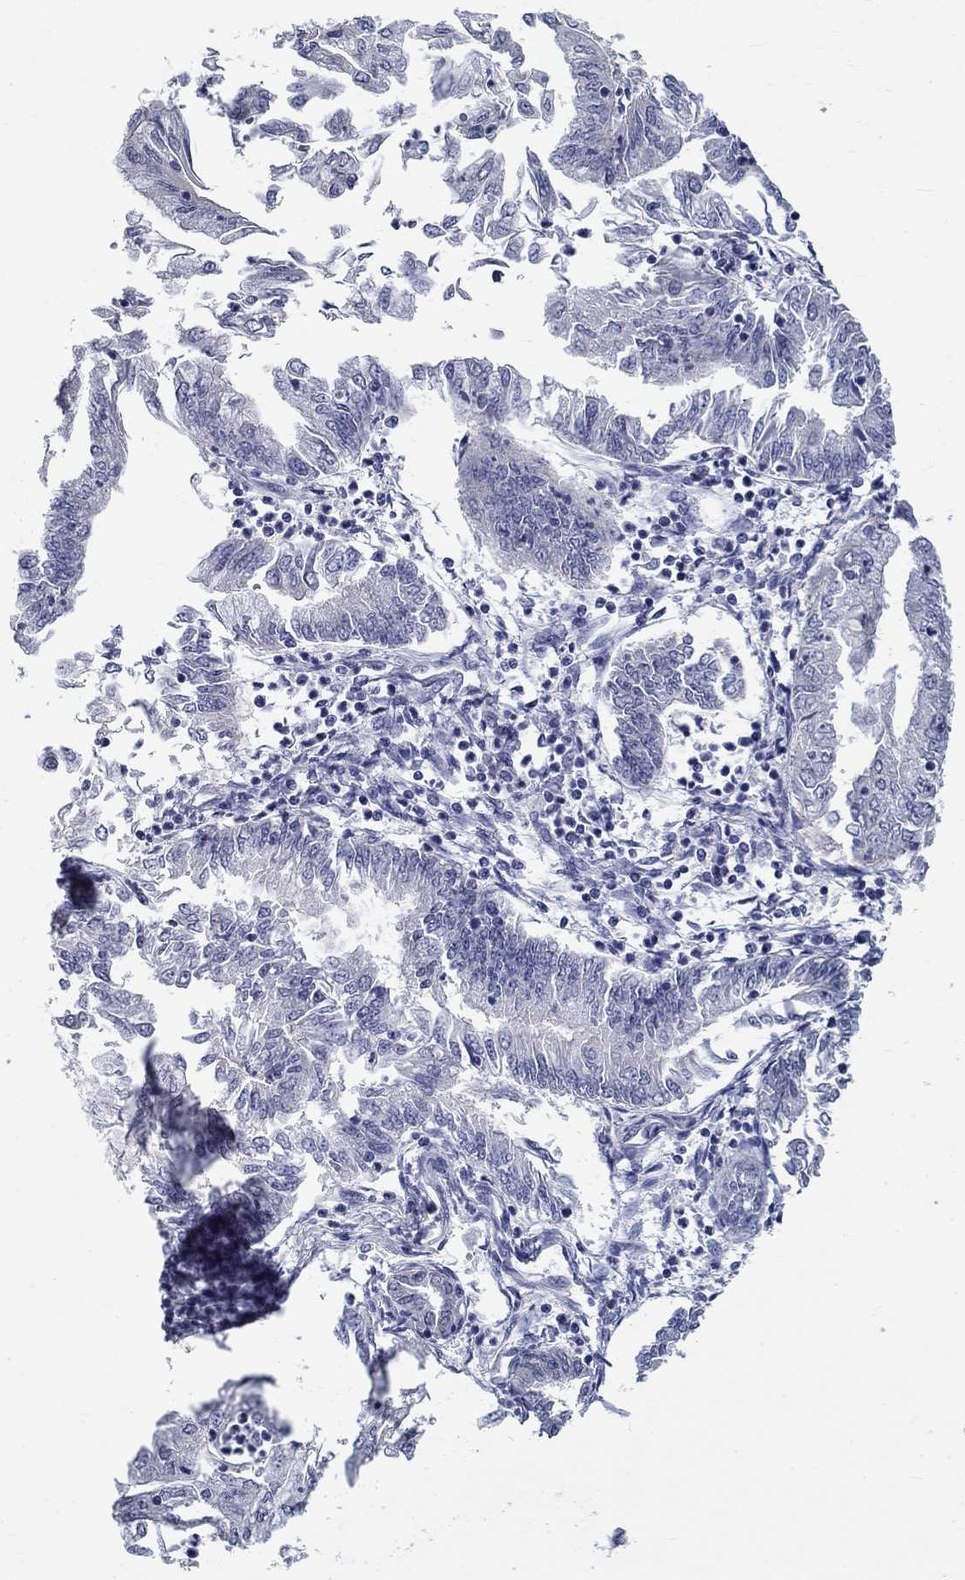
{"staining": {"intensity": "negative", "quantity": "none", "location": "none"}, "tissue": "endometrial cancer", "cell_type": "Tumor cells", "image_type": "cancer", "snomed": [{"axis": "morphology", "description": "Adenocarcinoma, NOS"}, {"axis": "topography", "description": "Endometrium"}], "caption": "The immunohistochemistry (IHC) micrograph has no significant positivity in tumor cells of endometrial cancer tissue.", "gene": "GUCA1A", "patient": {"sex": "female", "age": 55}}